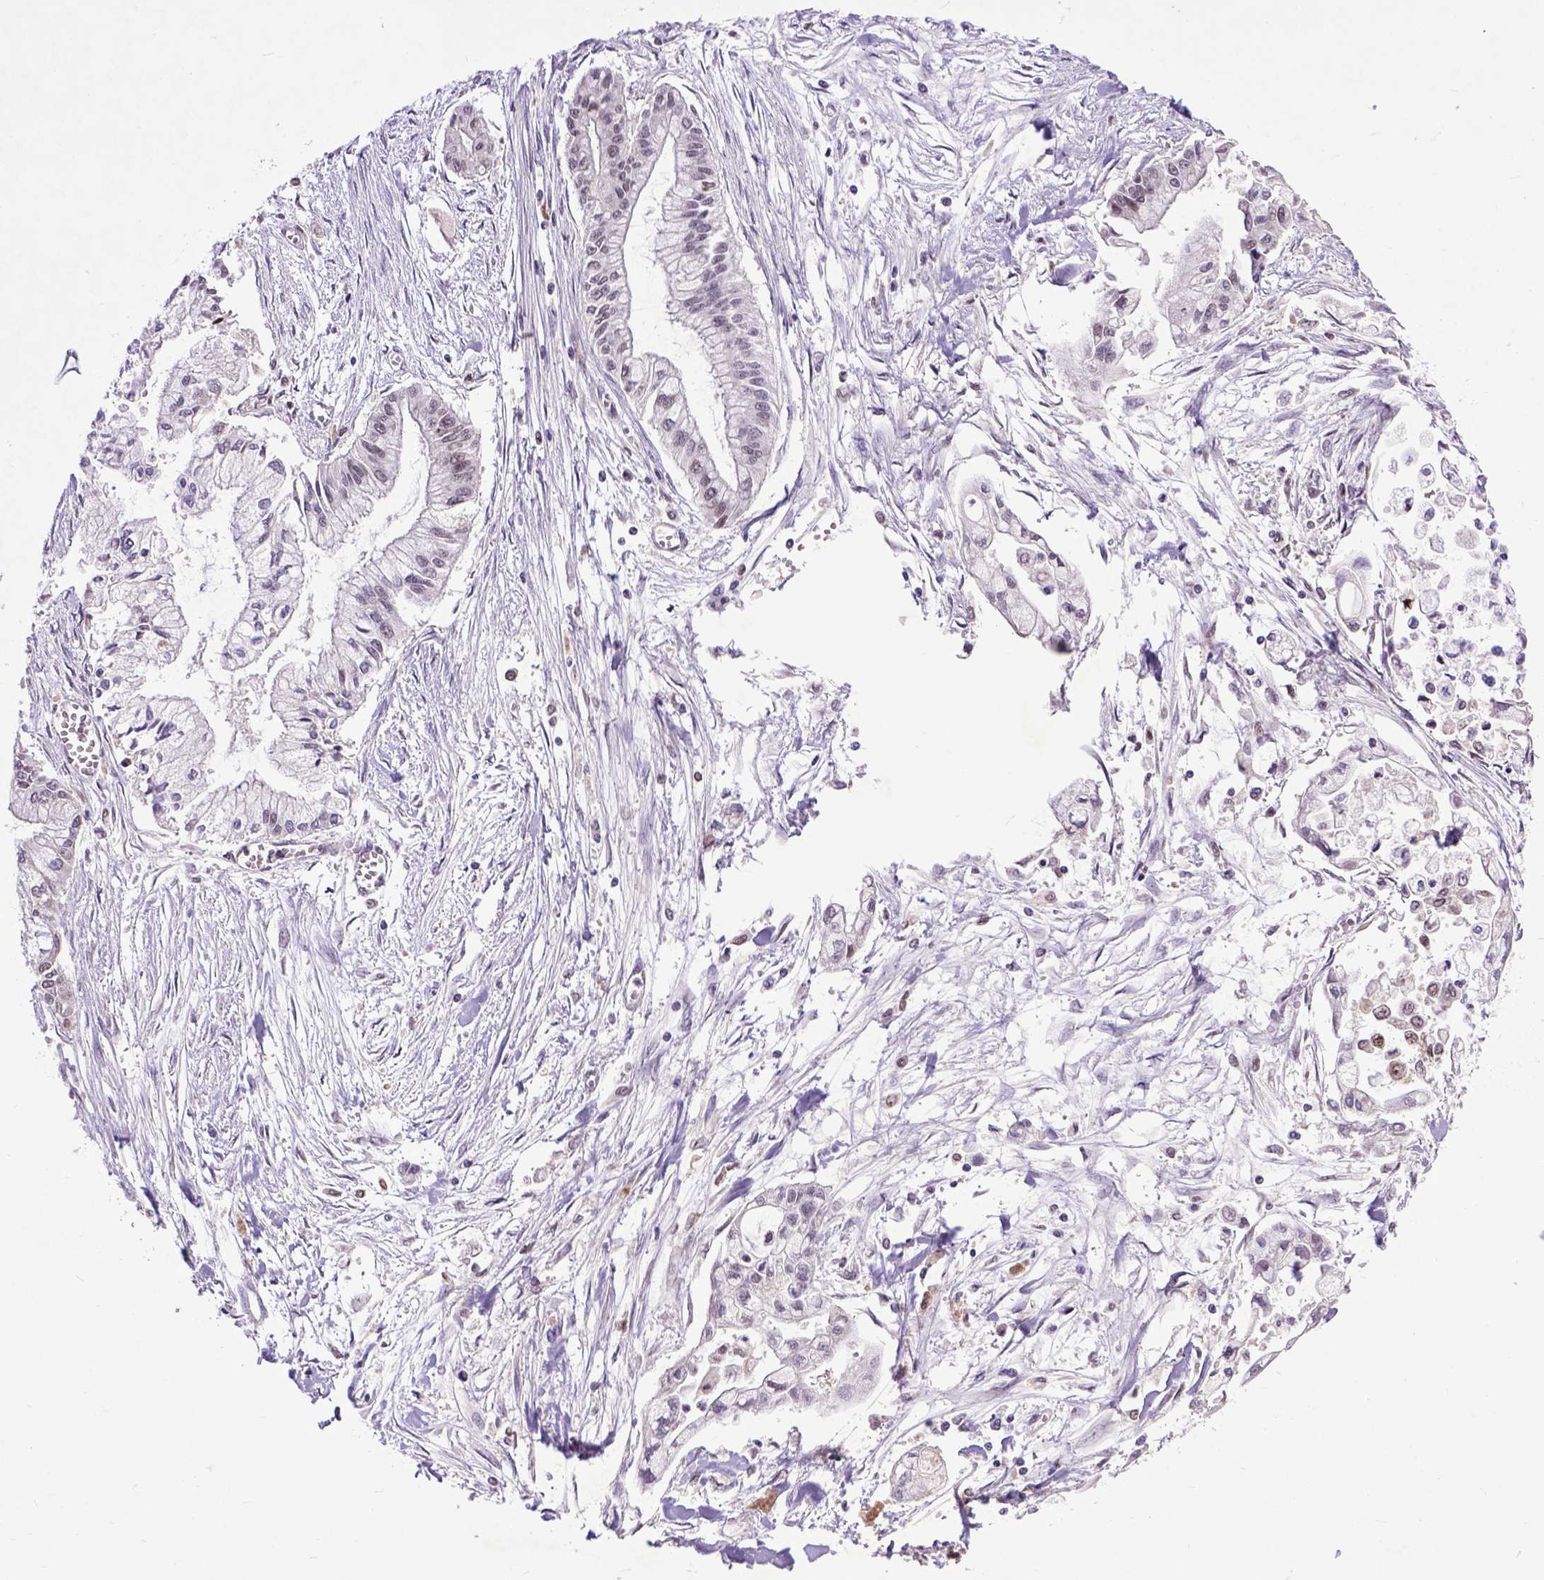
{"staining": {"intensity": "moderate", "quantity": "25%-75%", "location": "nuclear"}, "tissue": "pancreatic cancer", "cell_type": "Tumor cells", "image_type": "cancer", "snomed": [{"axis": "morphology", "description": "Adenocarcinoma, NOS"}, {"axis": "topography", "description": "Pancreas"}], "caption": "Brown immunohistochemical staining in adenocarcinoma (pancreatic) demonstrates moderate nuclear positivity in approximately 25%-75% of tumor cells.", "gene": "RCC2", "patient": {"sex": "male", "age": 54}}